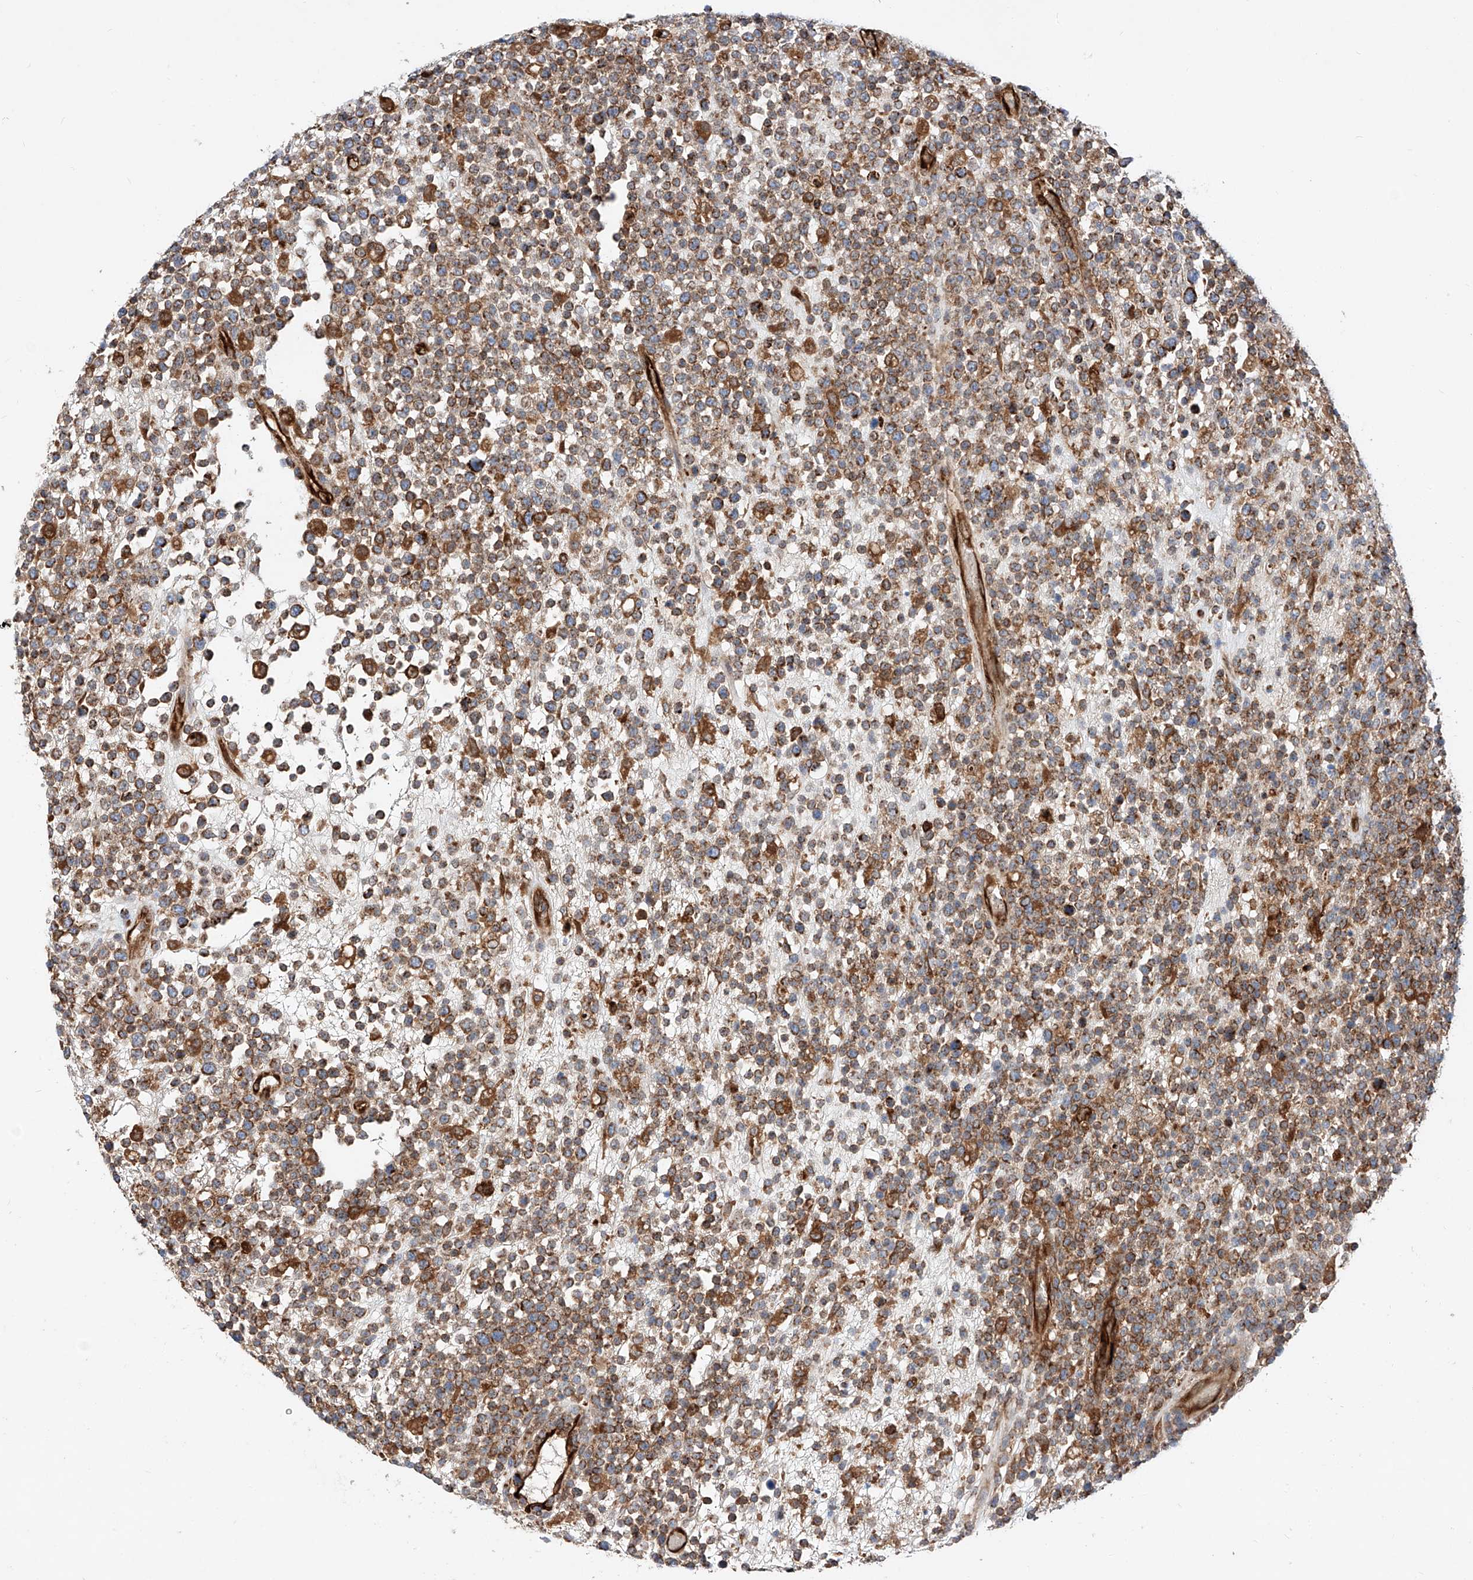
{"staining": {"intensity": "moderate", "quantity": ">75%", "location": "cytoplasmic/membranous"}, "tissue": "lymphoma", "cell_type": "Tumor cells", "image_type": "cancer", "snomed": [{"axis": "morphology", "description": "Malignant lymphoma, non-Hodgkin's type, High grade"}, {"axis": "topography", "description": "Colon"}], "caption": "Tumor cells show moderate cytoplasmic/membranous staining in about >75% of cells in high-grade malignant lymphoma, non-Hodgkin's type.", "gene": "NR1D1", "patient": {"sex": "female", "age": 53}}